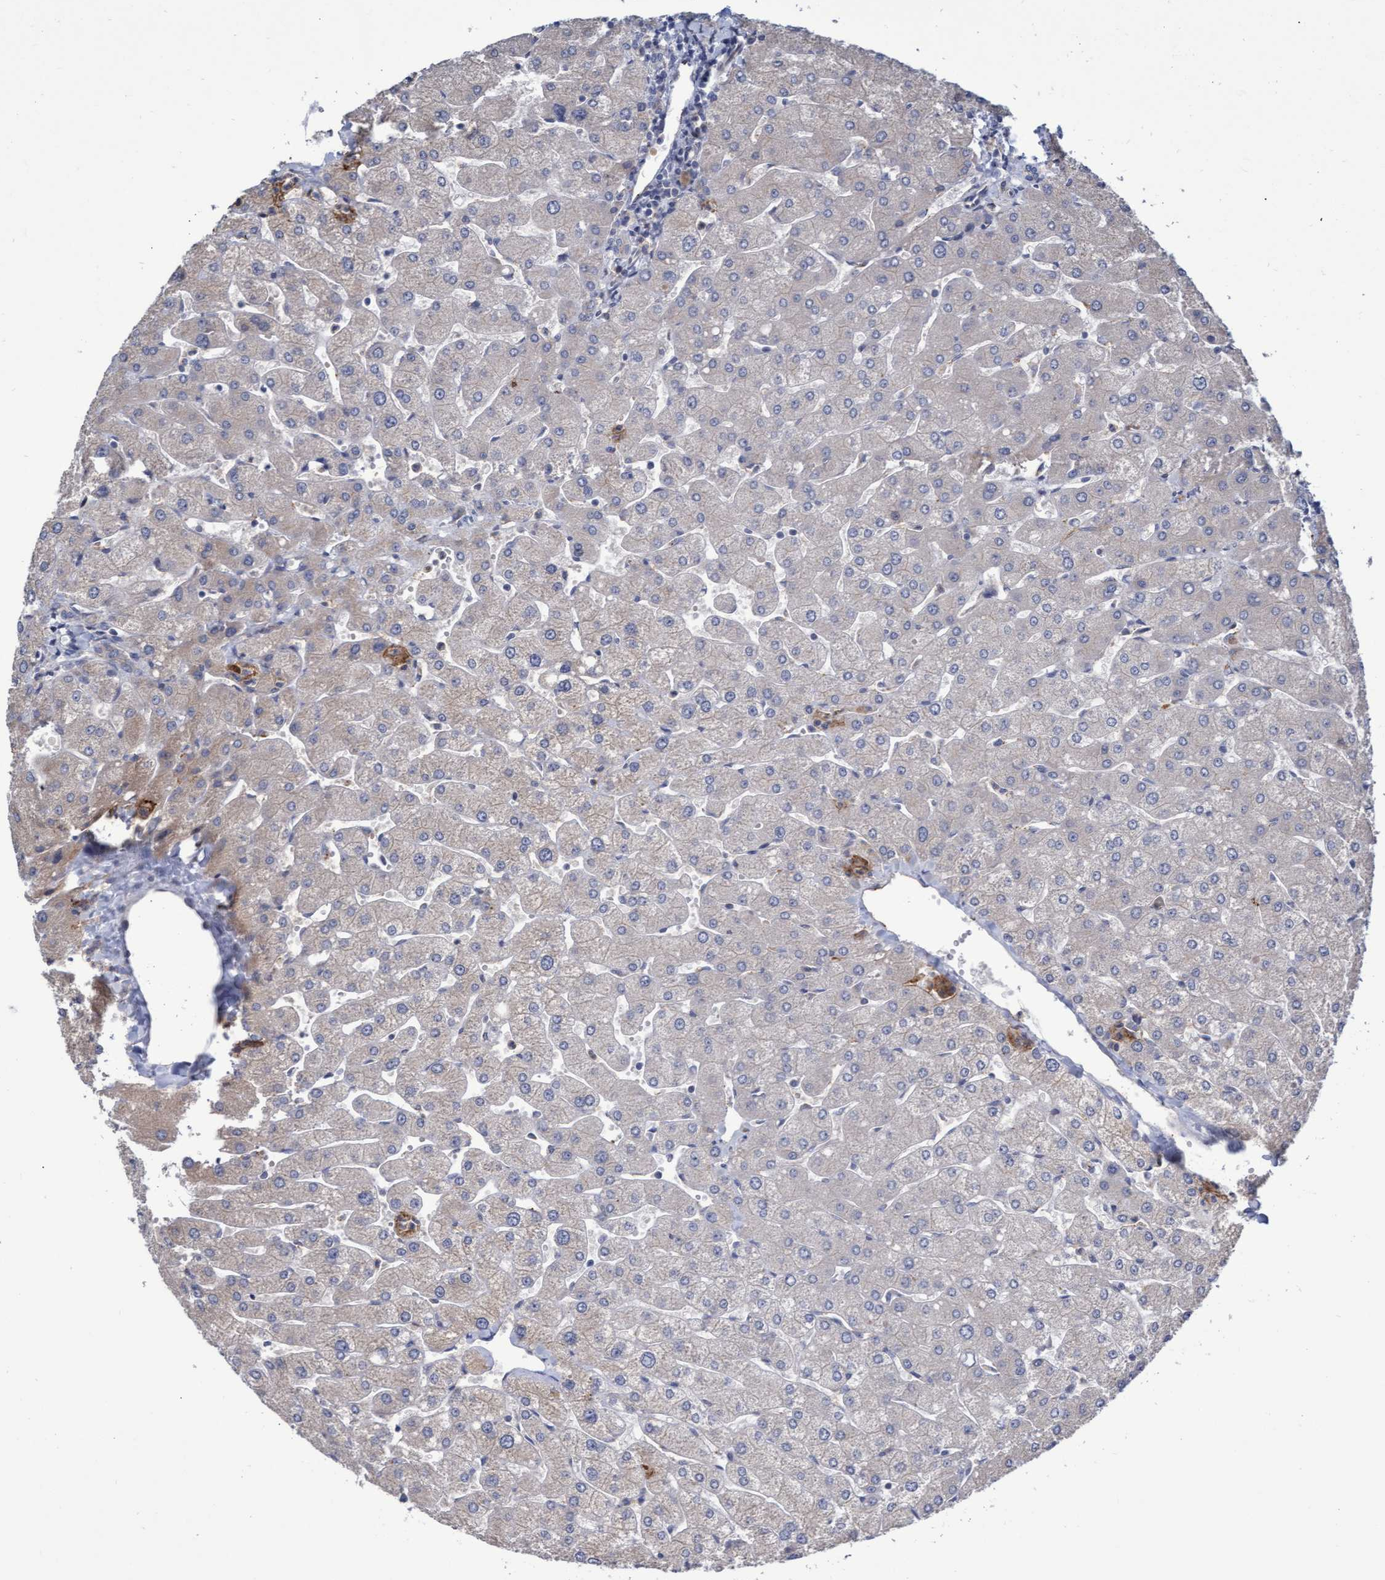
{"staining": {"intensity": "negative", "quantity": "none", "location": "none"}, "tissue": "liver", "cell_type": "Cholangiocytes", "image_type": "normal", "snomed": [{"axis": "morphology", "description": "Normal tissue, NOS"}, {"axis": "topography", "description": "Liver"}], "caption": "A high-resolution micrograph shows IHC staining of unremarkable liver, which exhibits no significant expression in cholangiocytes.", "gene": "ABCF2", "patient": {"sex": "male", "age": 55}}